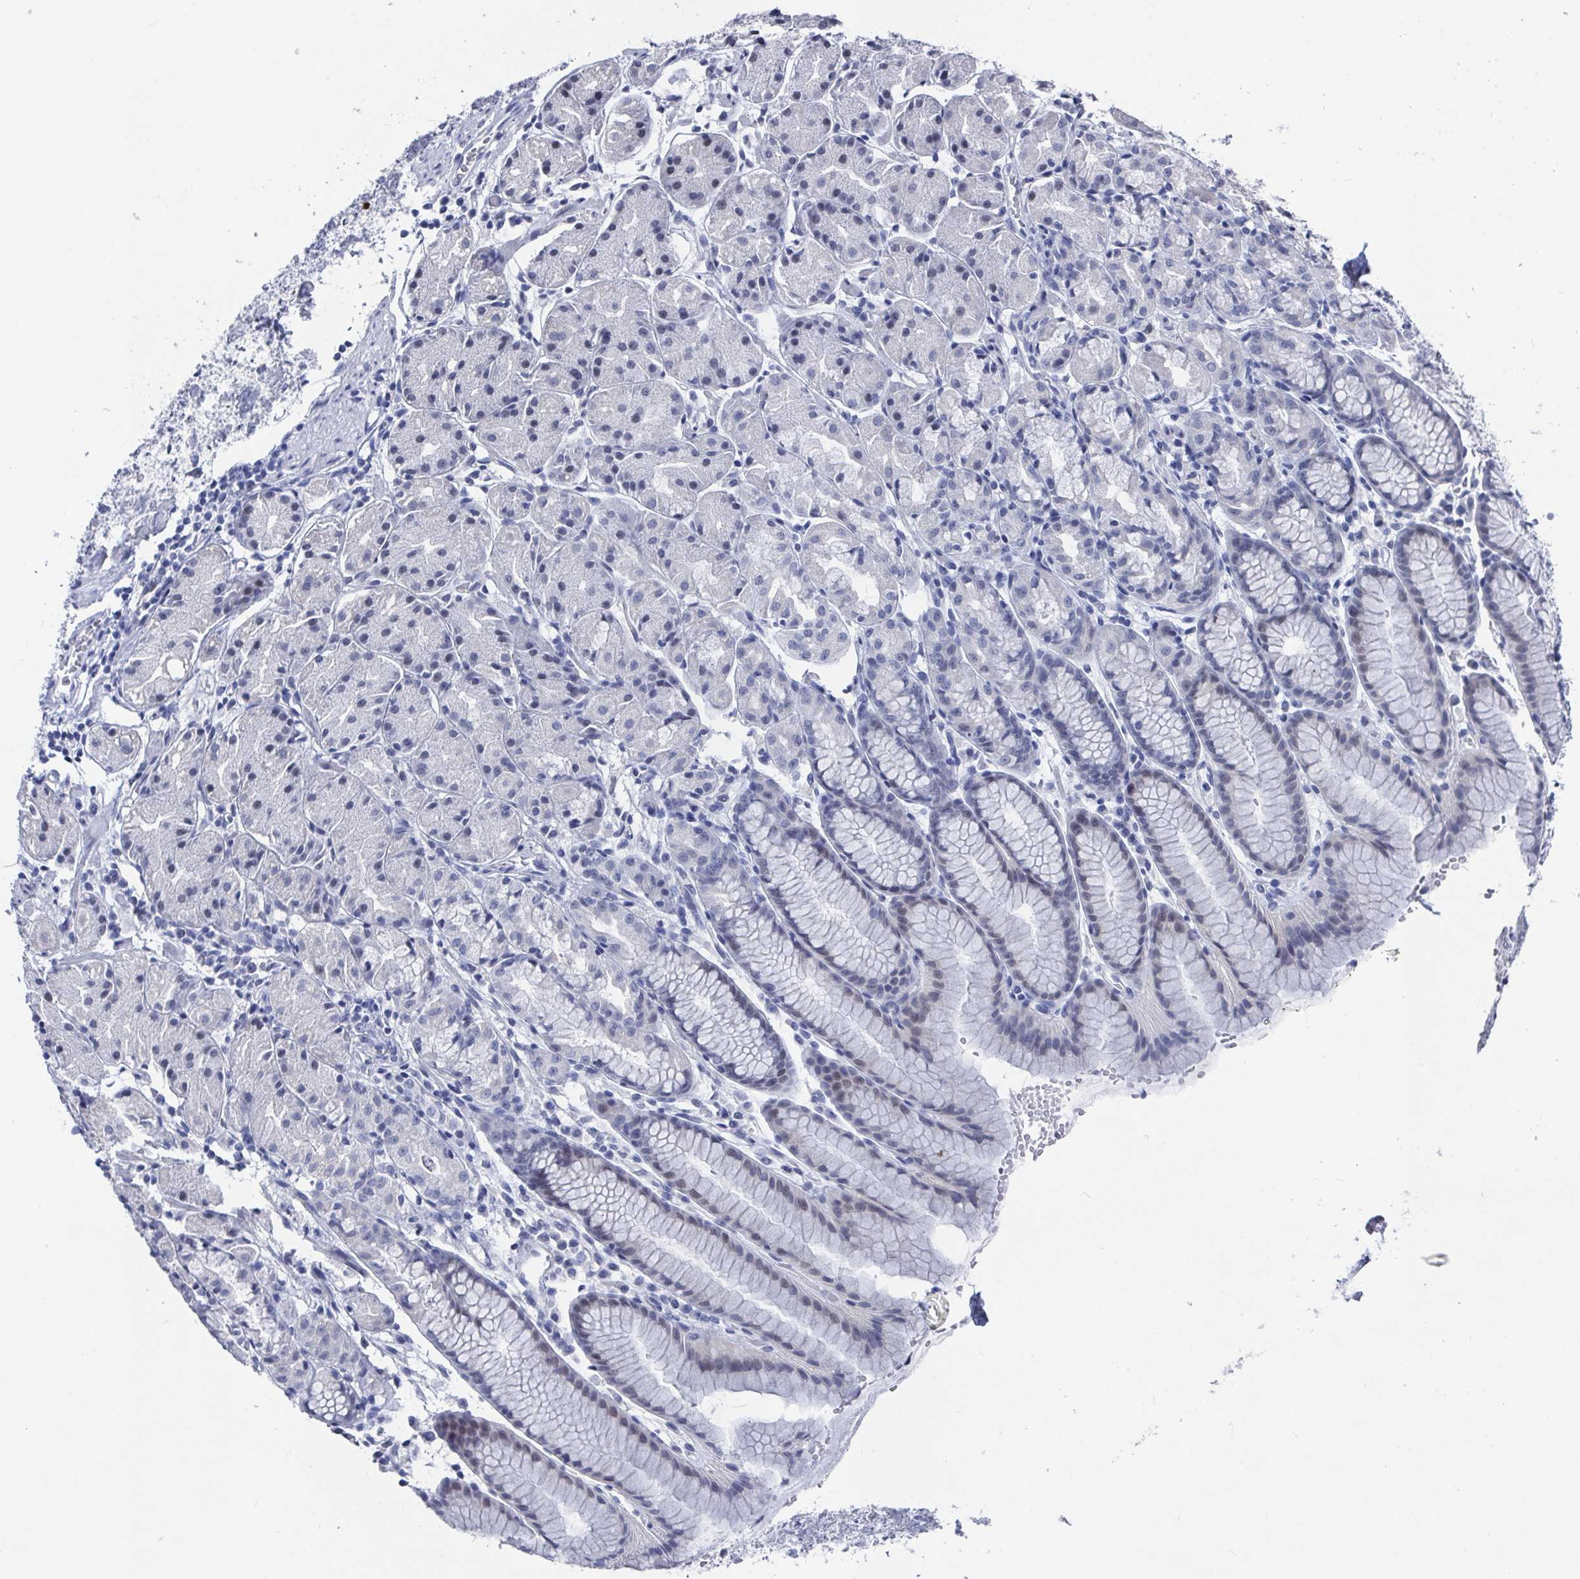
{"staining": {"intensity": "negative", "quantity": "none", "location": "none"}, "tissue": "stomach cancer", "cell_type": "Tumor cells", "image_type": "cancer", "snomed": [{"axis": "morphology", "description": "Adenocarcinoma, NOS"}, {"axis": "topography", "description": "Stomach"}], "caption": "DAB (3,3'-diaminobenzidine) immunohistochemical staining of stomach adenocarcinoma shows no significant staining in tumor cells. (DAB (3,3'-diaminobenzidine) IHC with hematoxylin counter stain).", "gene": "CAMKV", "patient": {"sex": "male", "age": 47}}